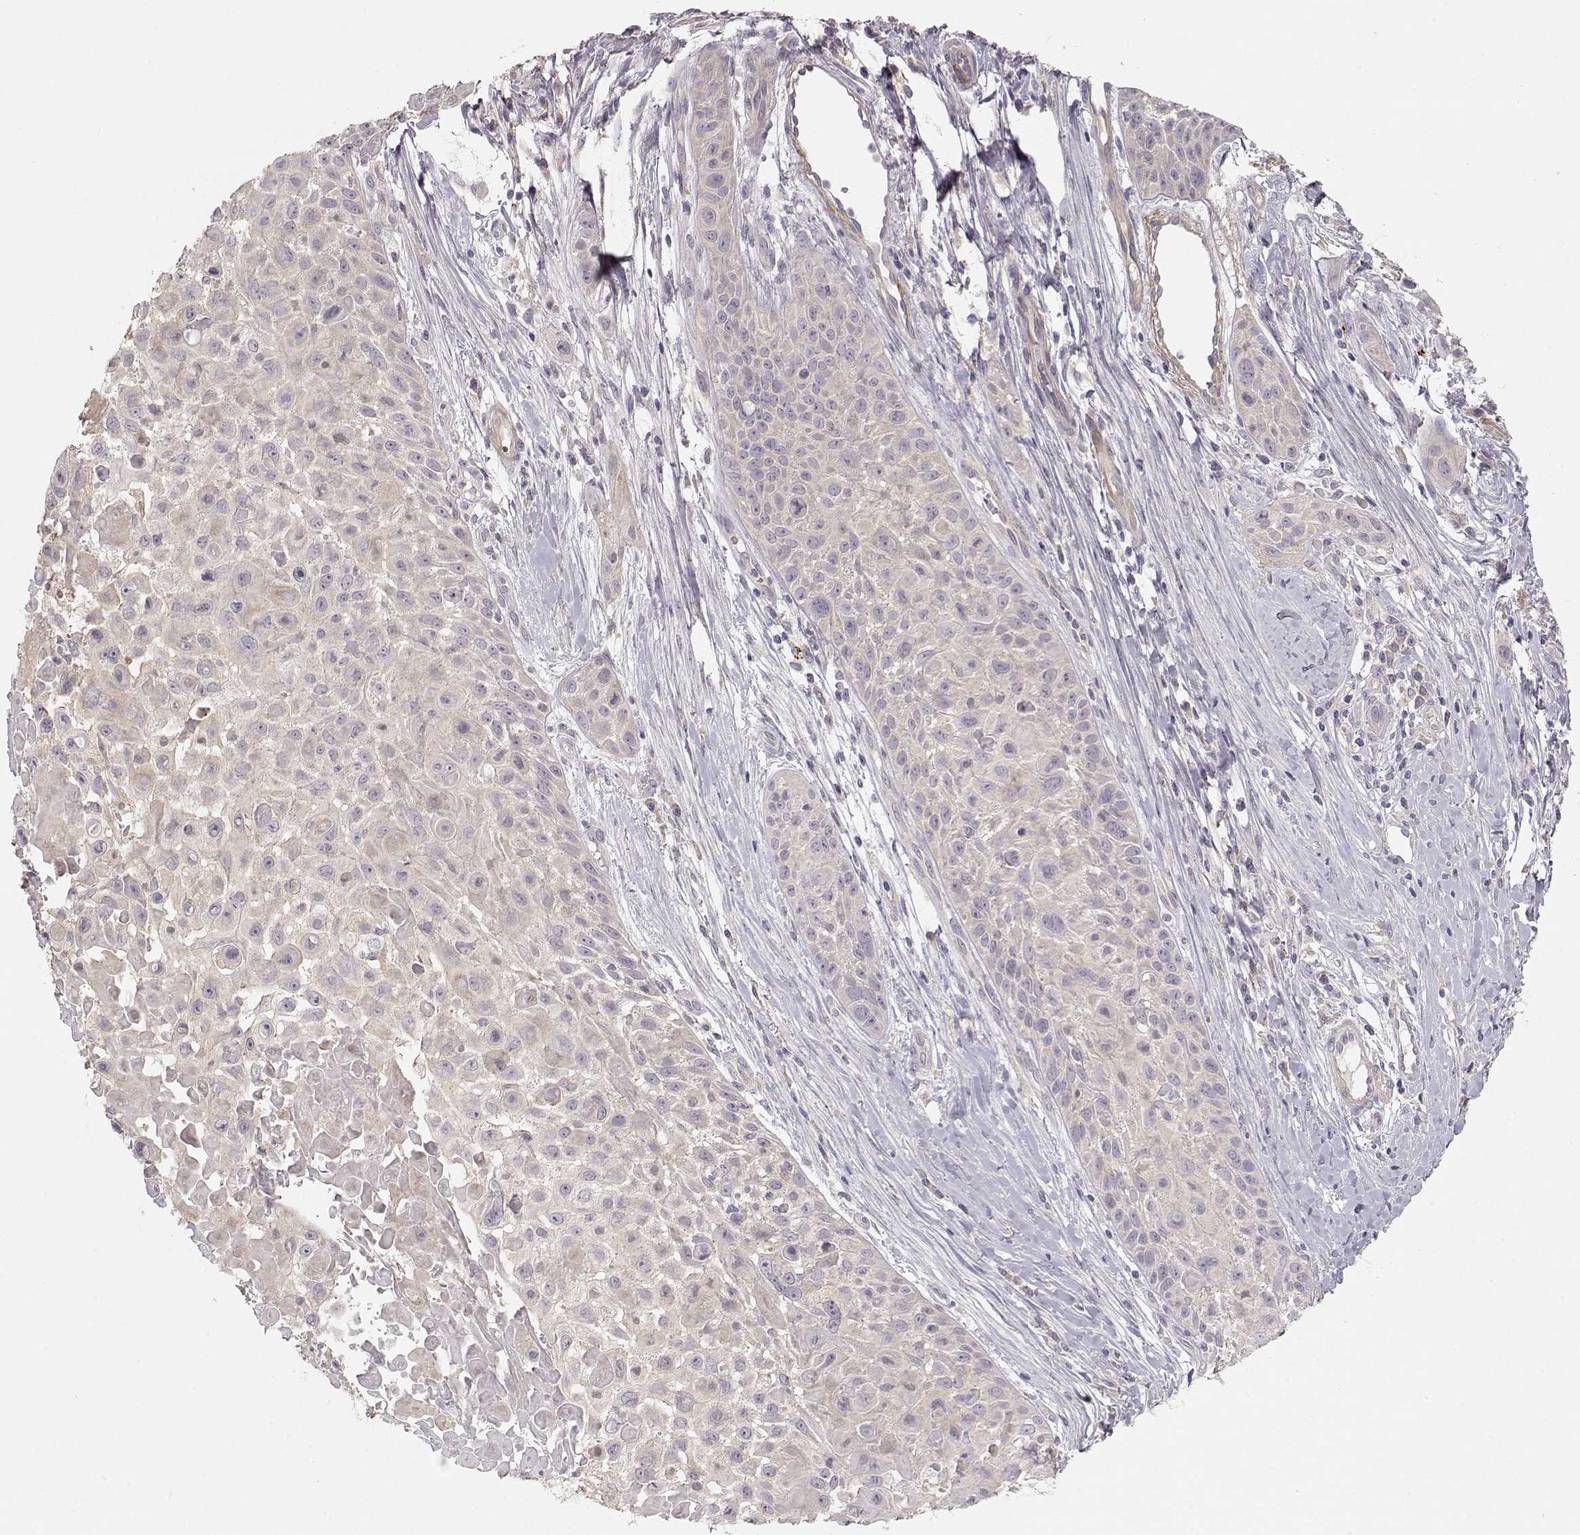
{"staining": {"intensity": "weak", "quantity": ">75%", "location": "cytoplasmic/membranous"}, "tissue": "skin cancer", "cell_type": "Tumor cells", "image_type": "cancer", "snomed": [{"axis": "morphology", "description": "Squamous cell carcinoma, NOS"}, {"axis": "topography", "description": "Skin"}, {"axis": "topography", "description": "Anal"}], "caption": "High-magnification brightfield microscopy of skin cancer stained with DAB (3,3'-diaminobenzidine) (brown) and counterstained with hematoxylin (blue). tumor cells exhibit weak cytoplasmic/membranous staining is seen in approximately>75% of cells.", "gene": "ARHGAP8", "patient": {"sex": "female", "age": 75}}